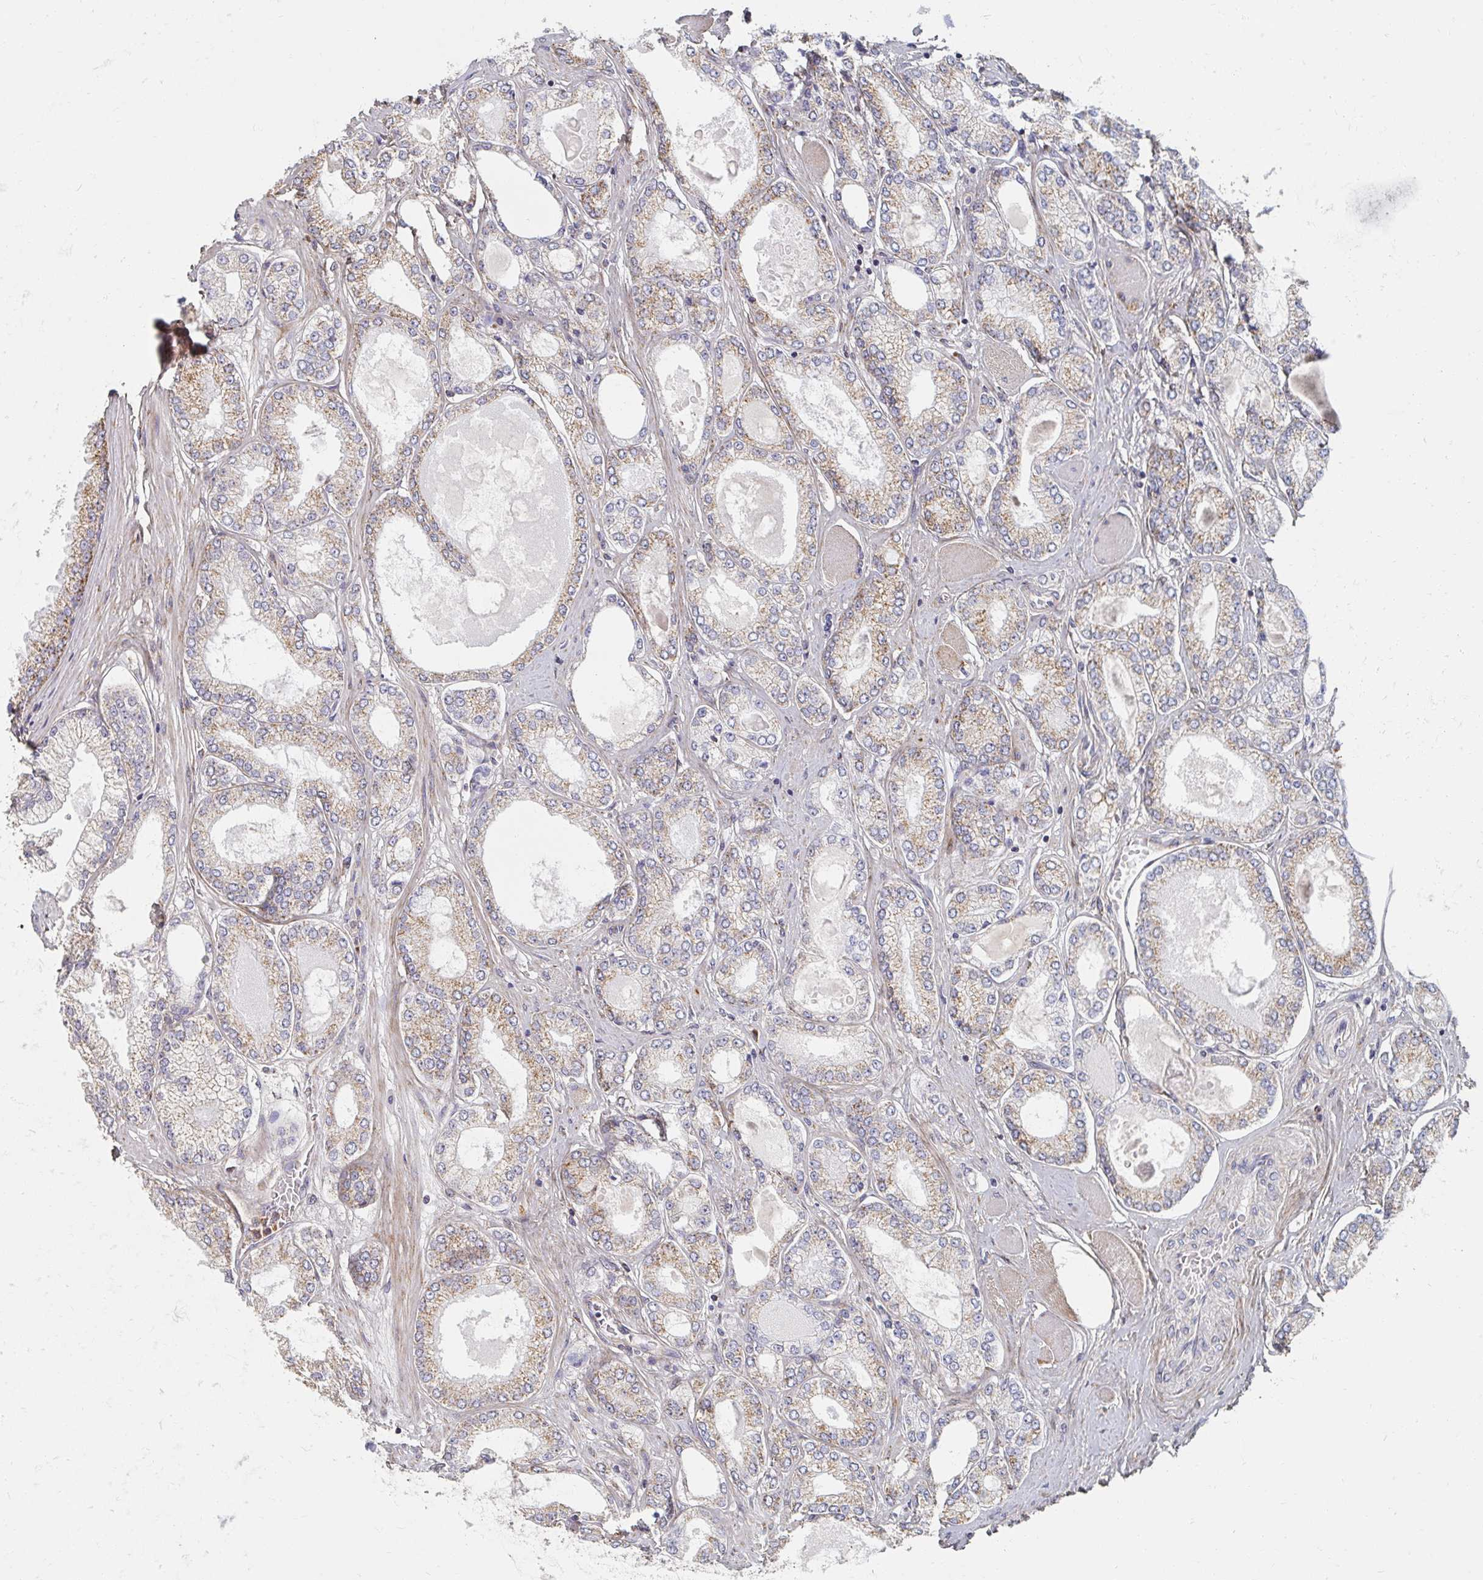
{"staining": {"intensity": "moderate", "quantity": "25%-75%", "location": "cytoplasmic/membranous"}, "tissue": "prostate cancer", "cell_type": "Tumor cells", "image_type": "cancer", "snomed": [{"axis": "morphology", "description": "Adenocarcinoma, High grade"}, {"axis": "topography", "description": "Prostate"}], "caption": "Moderate cytoplasmic/membranous positivity is appreciated in about 25%-75% of tumor cells in prostate cancer. Using DAB (brown) and hematoxylin (blue) stains, captured at high magnification using brightfield microscopy.", "gene": "MAVS", "patient": {"sex": "male", "age": 68}}